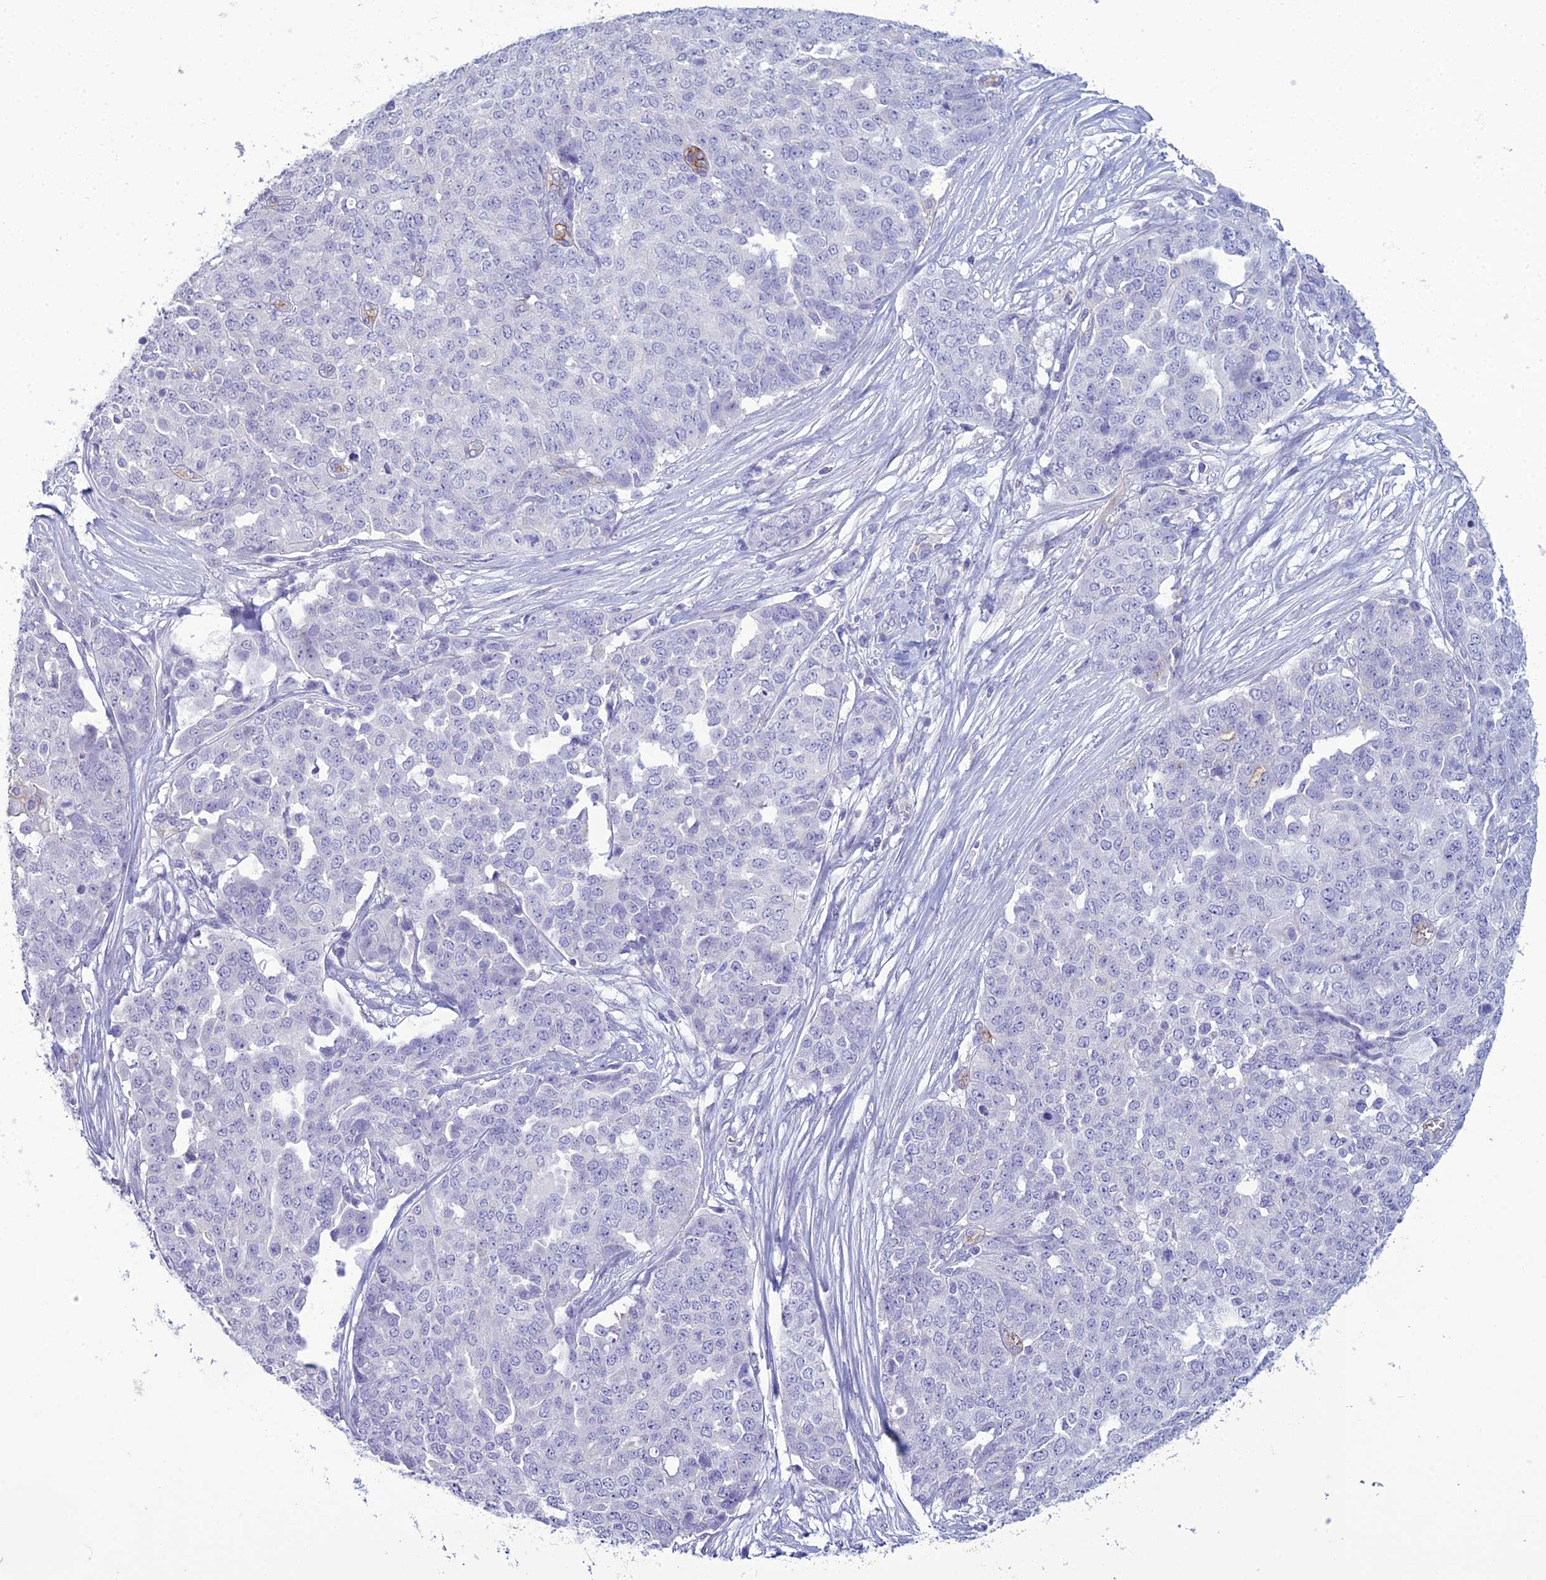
{"staining": {"intensity": "negative", "quantity": "none", "location": "none"}, "tissue": "ovarian cancer", "cell_type": "Tumor cells", "image_type": "cancer", "snomed": [{"axis": "morphology", "description": "Cystadenocarcinoma, serous, NOS"}, {"axis": "topography", "description": "Soft tissue"}, {"axis": "topography", "description": "Ovary"}], "caption": "Micrograph shows no significant protein expression in tumor cells of serous cystadenocarcinoma (ovarian).", "gene": "ACE", "patient": {"sex": "female", "age": 57}}